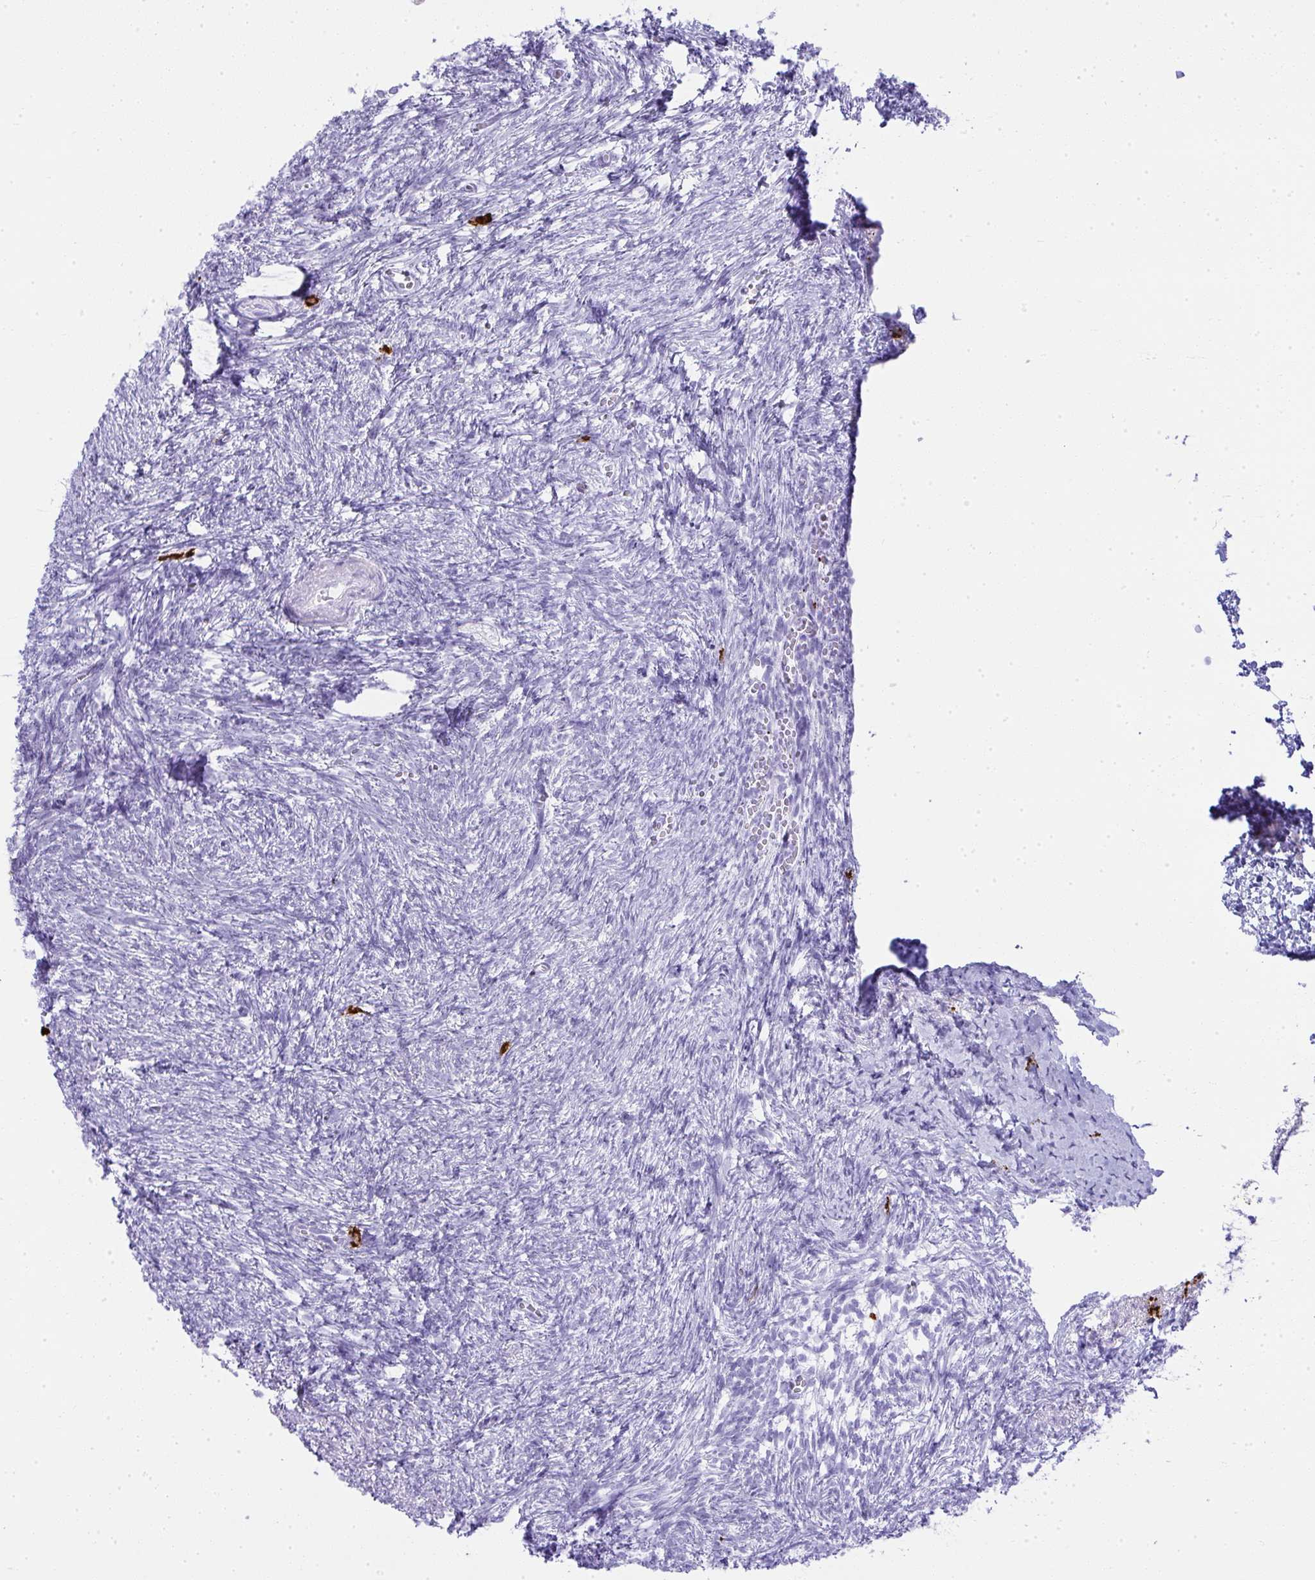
{"staining": {"intensity": "negative", "quantity": "none", "location": "none"}, "tissue": "ovary", "cell_type": "Follicle cells", "image_type": "normal", "snomed": [{"axis": "morphology", "description": "Normal tissue, NOS"}, {"axis": "topography", "description": "Ovary"}], "caption": "Photomicrograph shows no protein staining in follicle cells of unremarkable ovary. (IHC, brightfield microscopy, high magnification).", "gene": "CDADC1", "patient": {"sex": "female", "age": 41}}